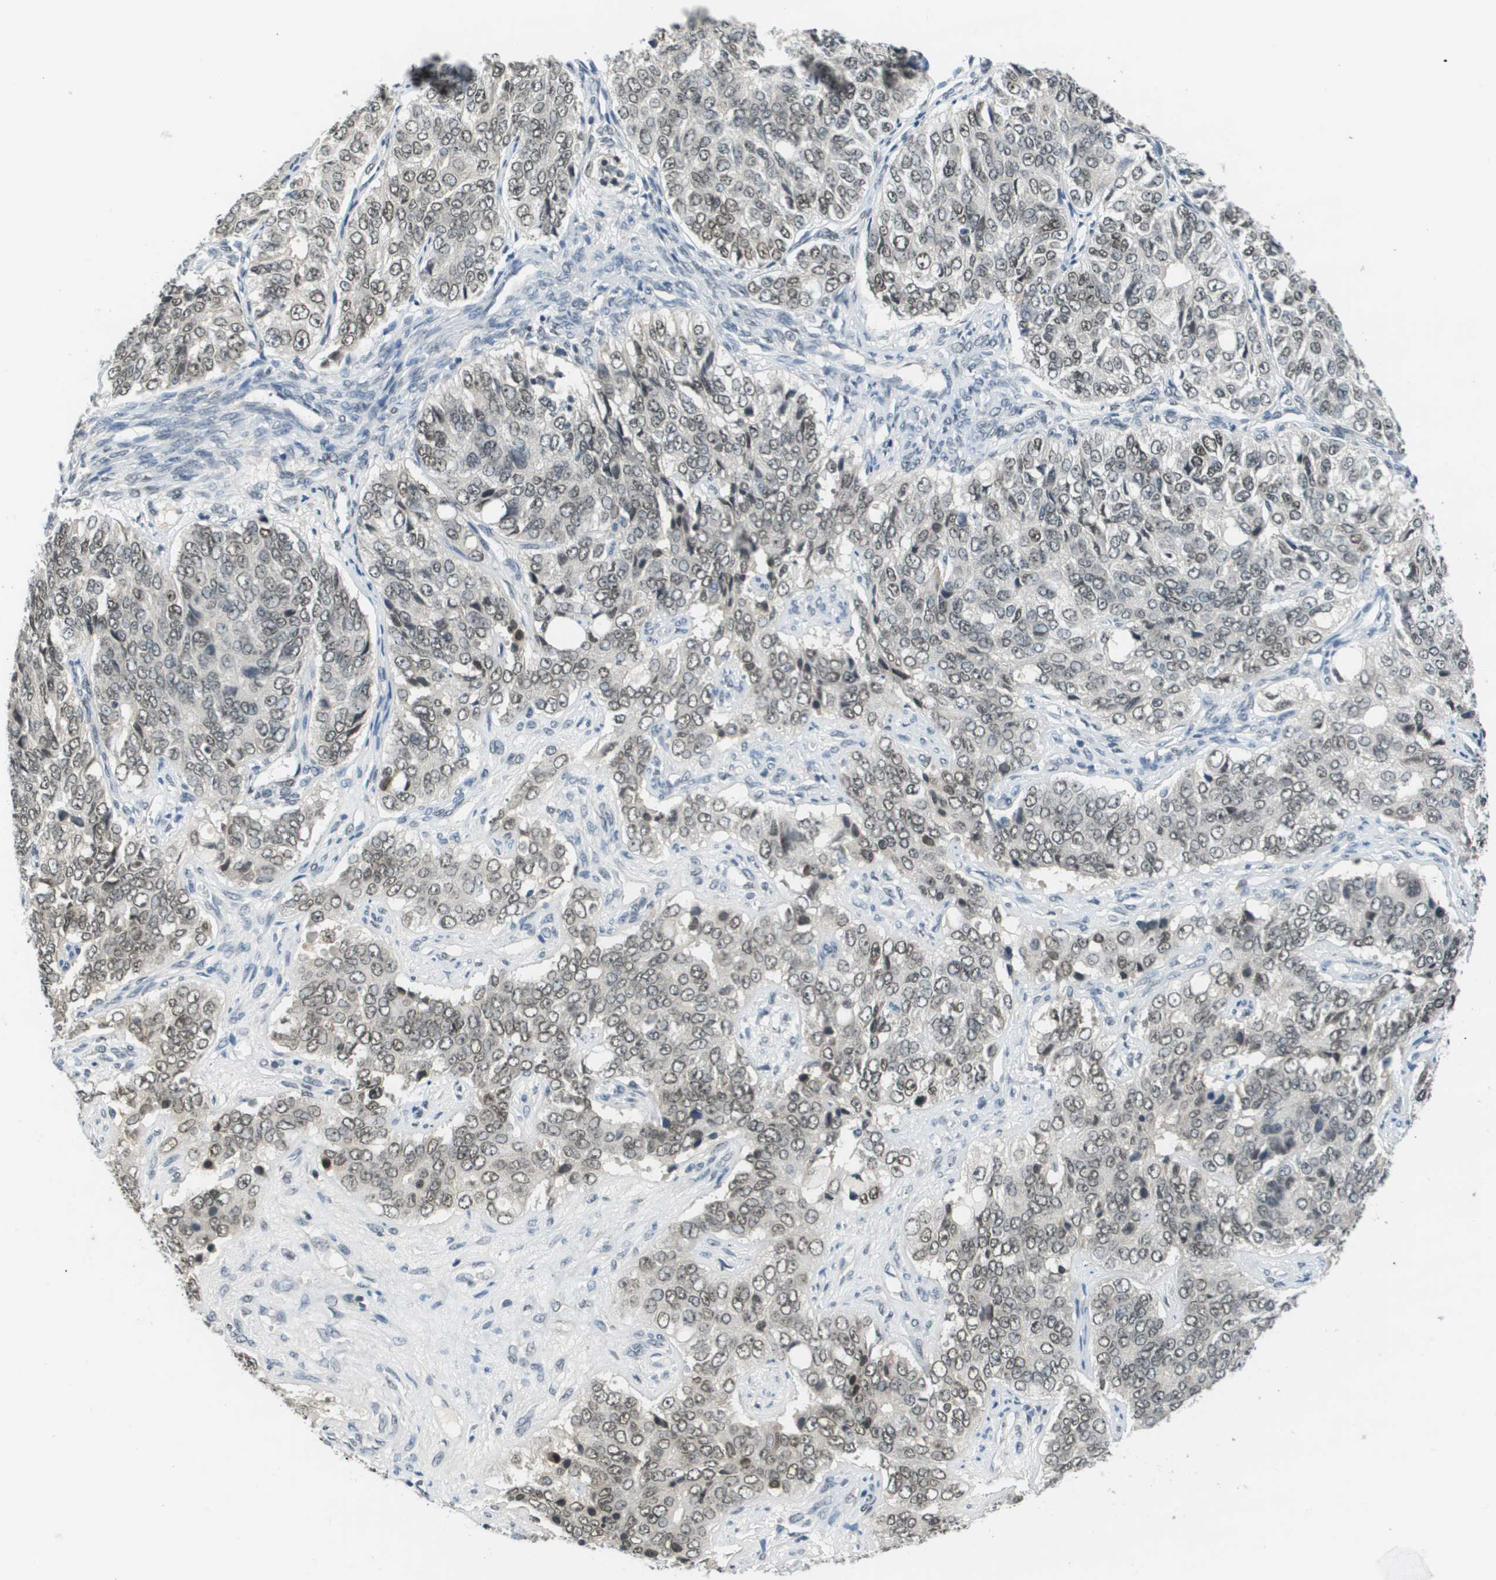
{"staining": {"intensity": "weak", "quantity": ">75%", "location": "nuclear"}, "tissue": "ovarian cancer", "cell_type": "Tumor cells", "image_type": "cancer", "snomed": [{"axis": "morphology", "description": "Carcinoma, endometroid"}, {"axis": "topography", "description": "Ovary"}], "caption": "This micrograph reveals immunohistochemistry staining of human ovarian cancer, with low weak nuclear expression in about >75% of tumor cells.", "gene": "CBX5", "patient": {"sex": "female", "age": 51}}